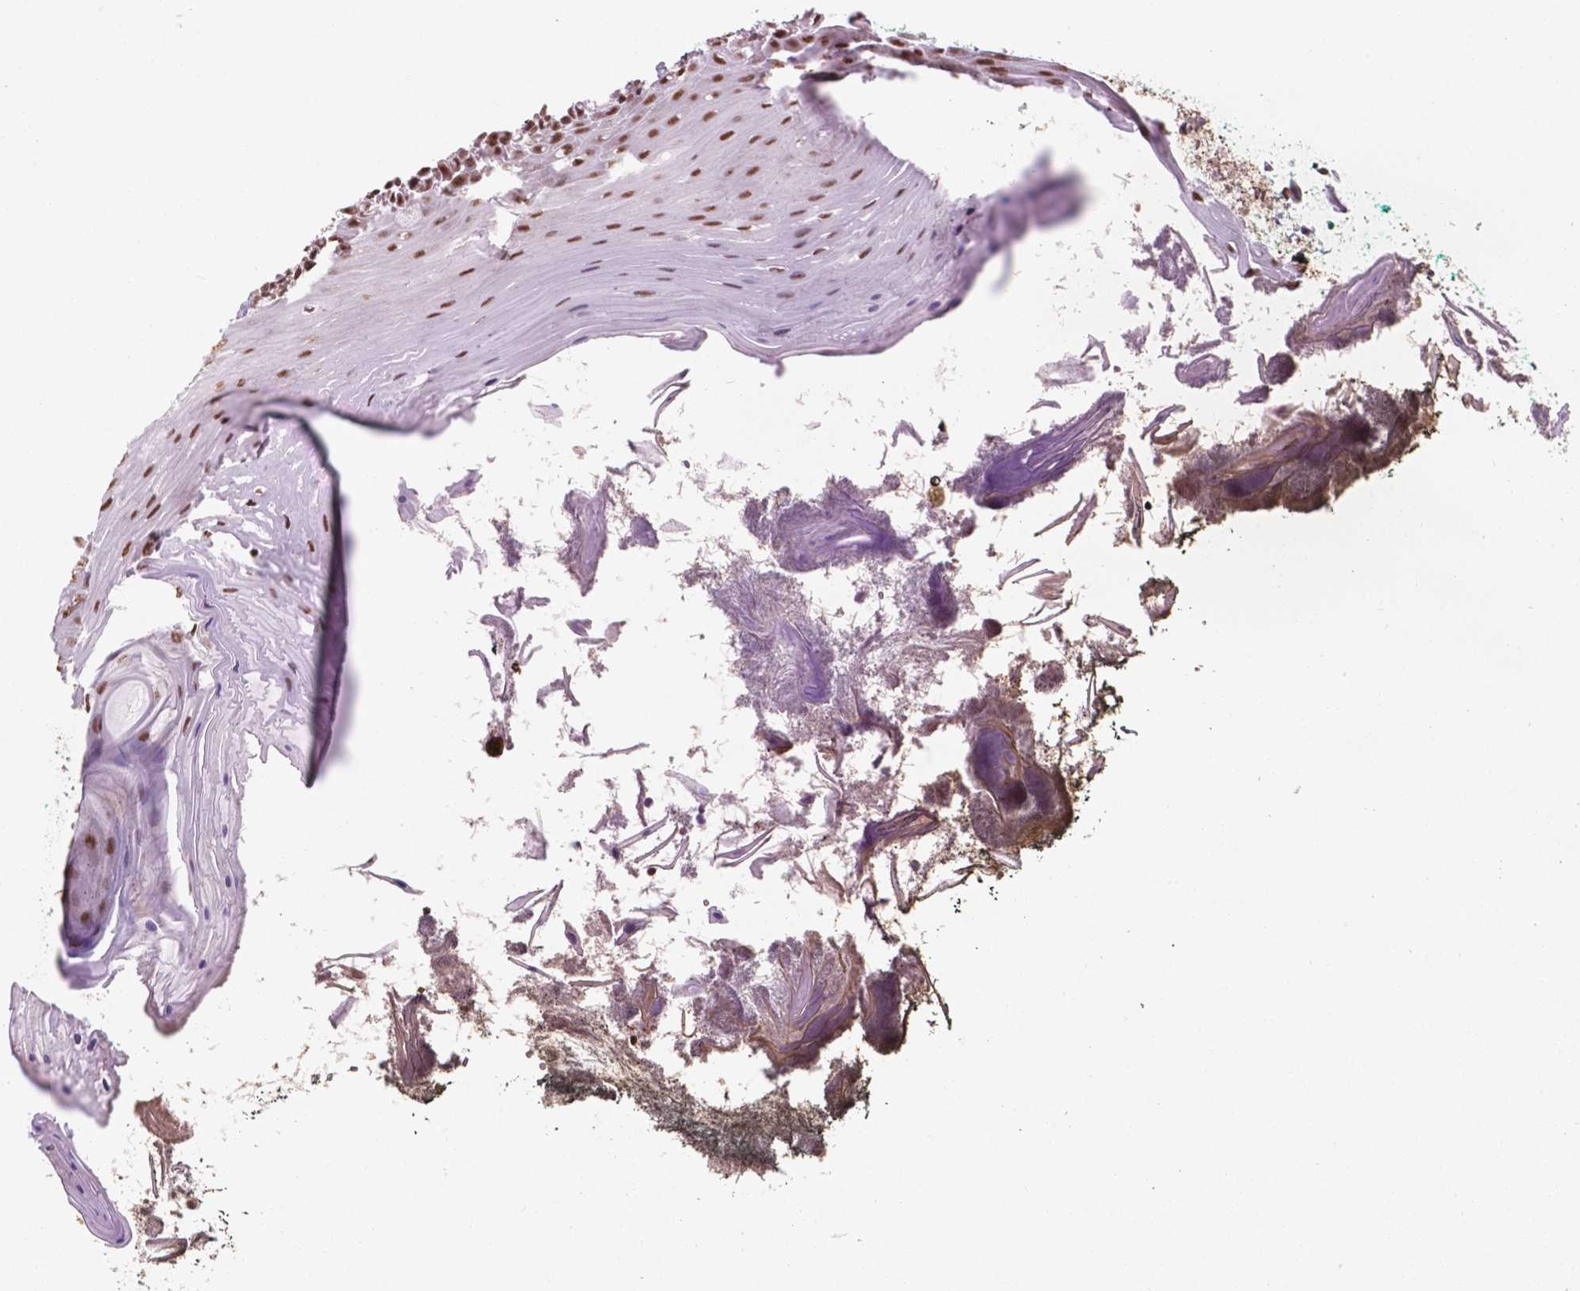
{"staining": {"intensity": "moderate", "quantity": ">75%", "location": "nuclear"}, "tissue": "oral mucosa", "cell_type": "Squamous epithelial cells", "image_type": "normal", "snomed": [{"axis": "morphology", "description": "Normal tissue, NOS"}, {"axis": "topography", "description": "Oral tissue"}], "caption": "Brown immunohistochemical staining in normal human oral mucosa shows moderate nuclear positivity in about >75% of squamous epithelial cells.", "gene": "NDUFA10", "patient": {"sex": "male", "age": 9}}